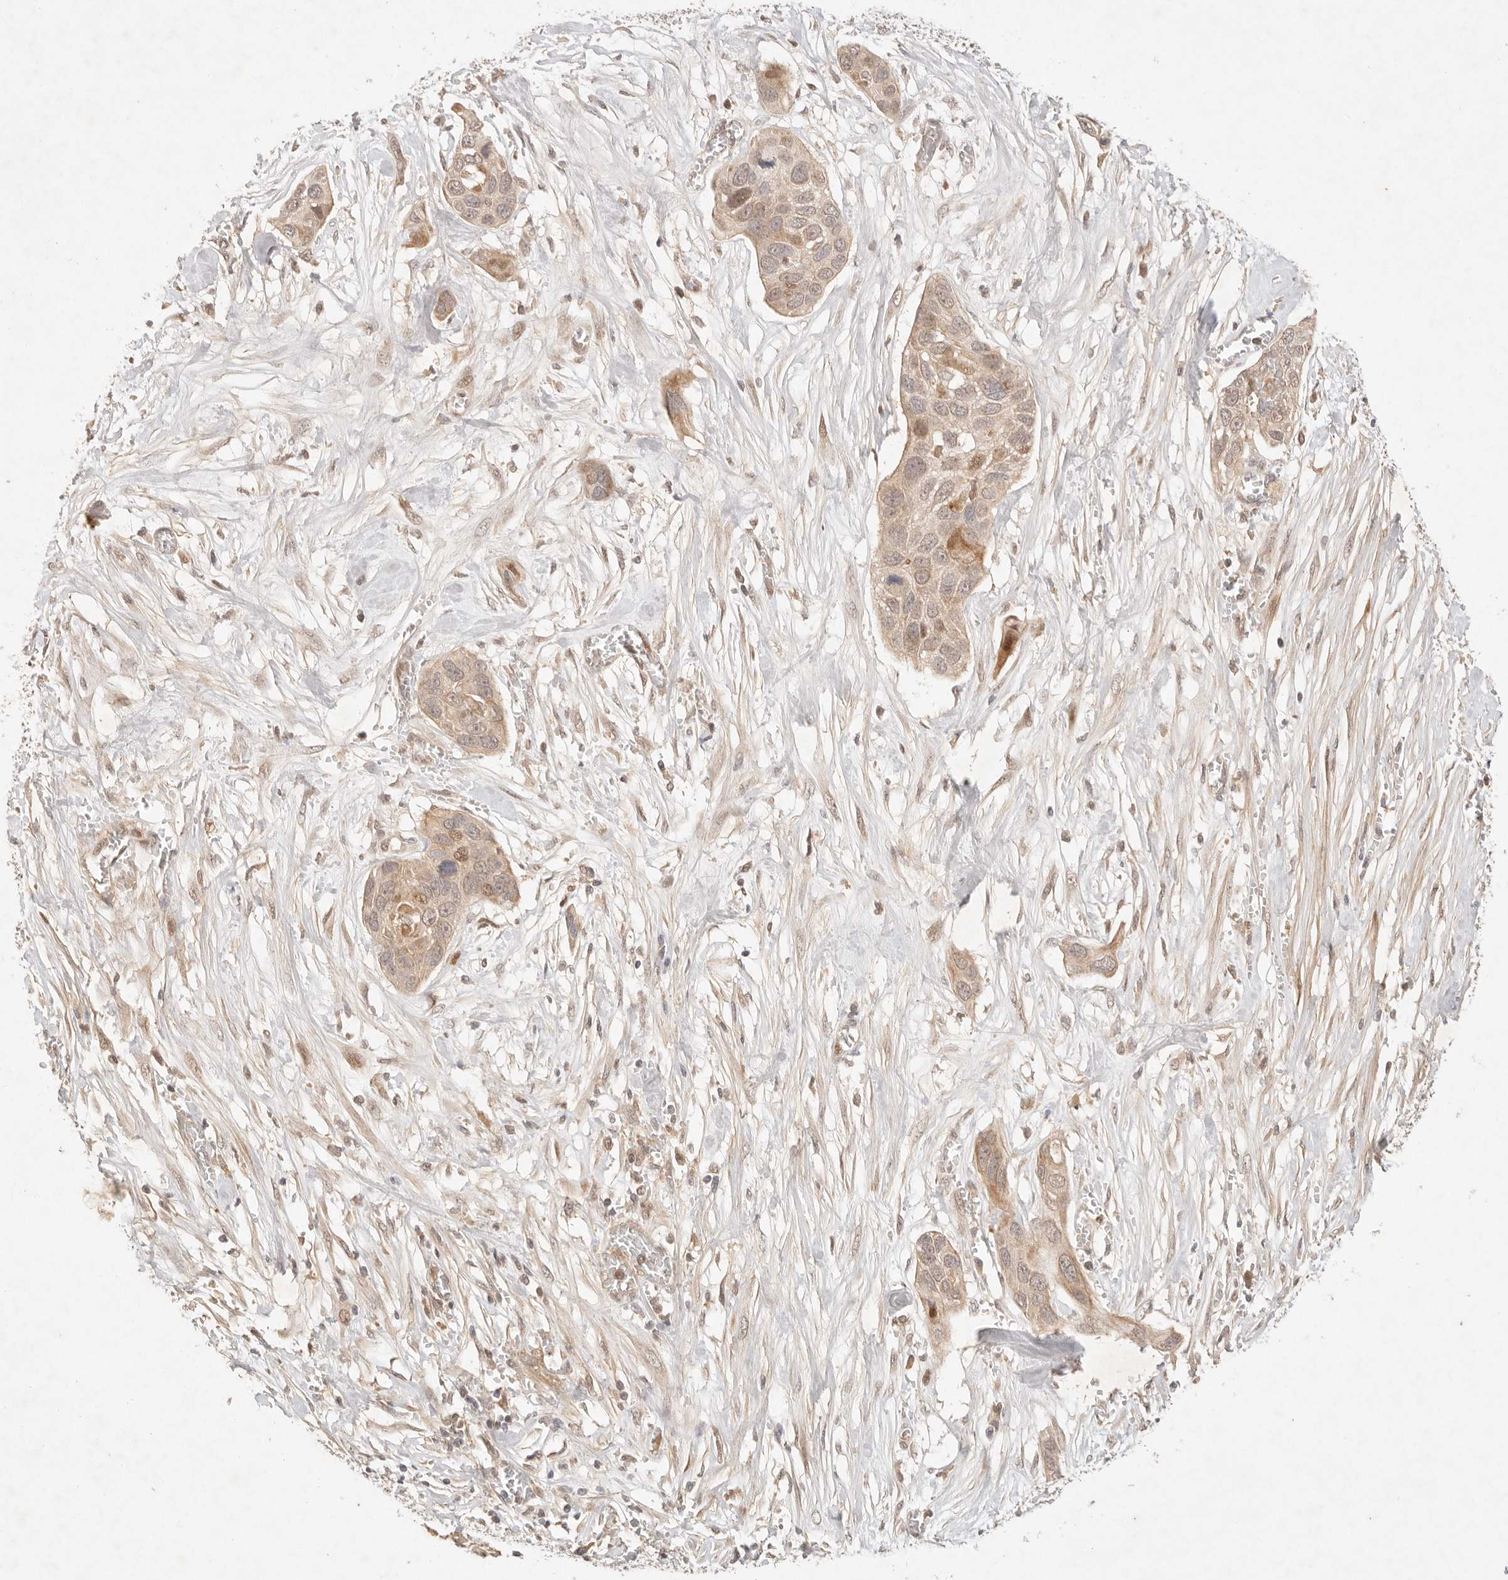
{"staining": {"intensity": "weak", "quantity": ">75%", "location": "cytoplasmic/membranous,nuclear"}, "tissue": "pancreatic cancer", "cell_type": "Tumor cells", "image_type": "cancer", "snomed": [{"axis": "morphology", "description": "Adenocarcinoma, NOS"}, {"axis": "topography", "description": "Pancreas"}], "caption": "A brown stain labels weak cytoplasmic/membranous and nuclear staining of a protein in pancreatic cancer tumor cells. (brown staining indicates protein expression, while blue staining denotes nuclei).", "gene": "PHLDA3", "patient": {"sex": "female", "age": 60}}